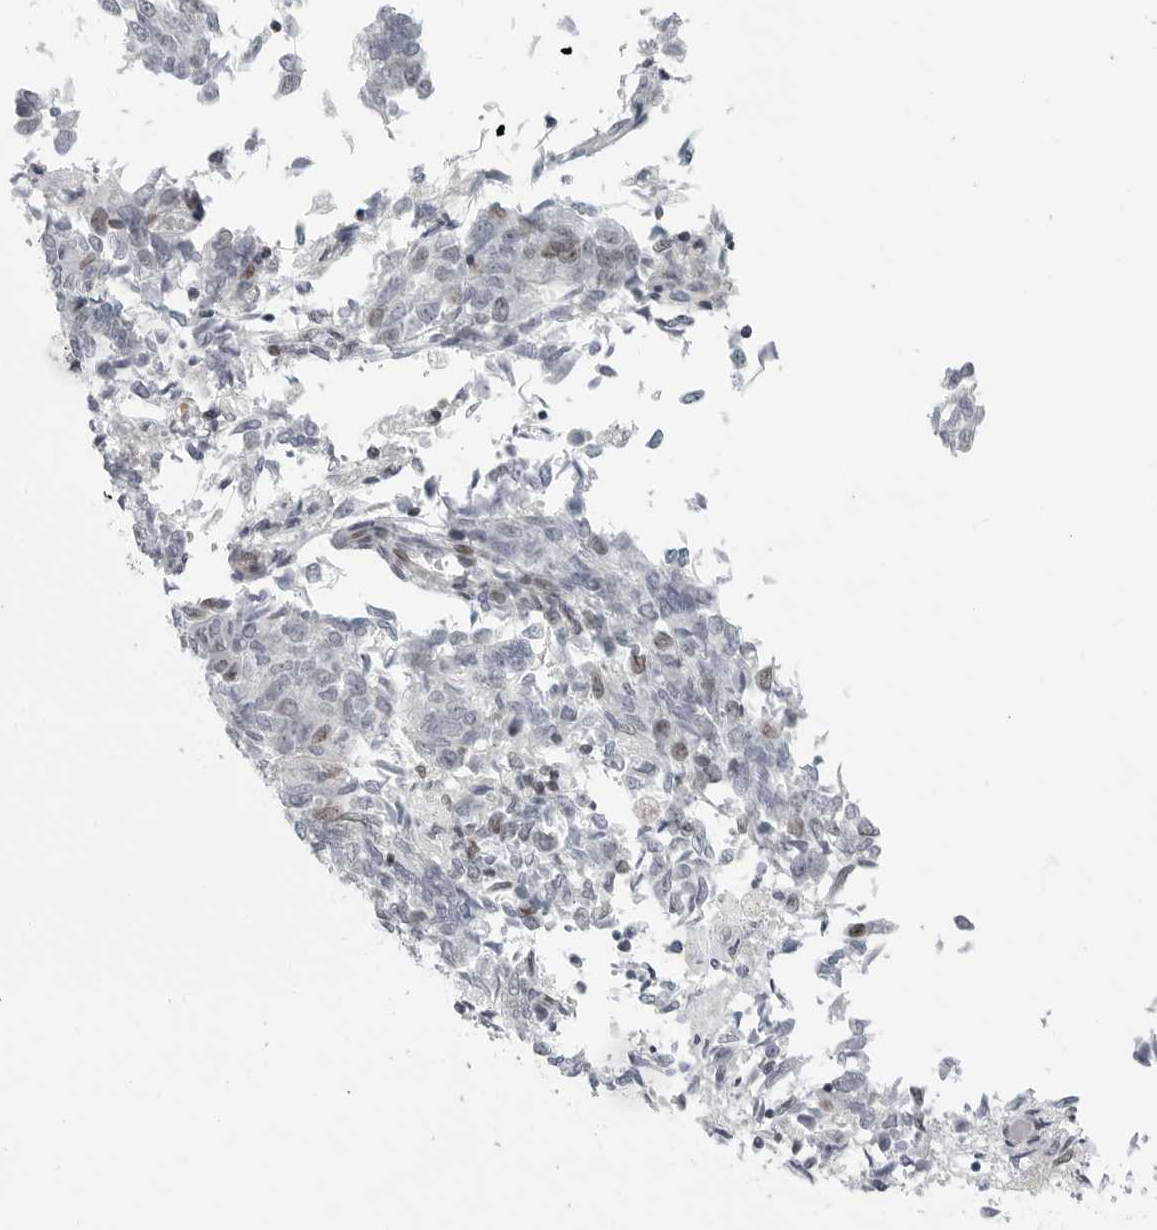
{"staining": {"intensity": "weak", "quantity": "<25%", "location": "nuclear"}, "tissue": "endometrial cancer", "cell_type": "Tumor cells", "image_type": "cancer", "snomed": [{"axis": "morphology", "description": "Adenocarcinoma, NOS"}, {"axis": "topography", "description": "Endometrium"}], "caption": "Immunohistochemistry image of endometrial cancer stained for a protein (brown), which demonstrates no staining in tumor cells.", "gene": "FAM135B", "patient": {"sex": "female", "age": 80}}